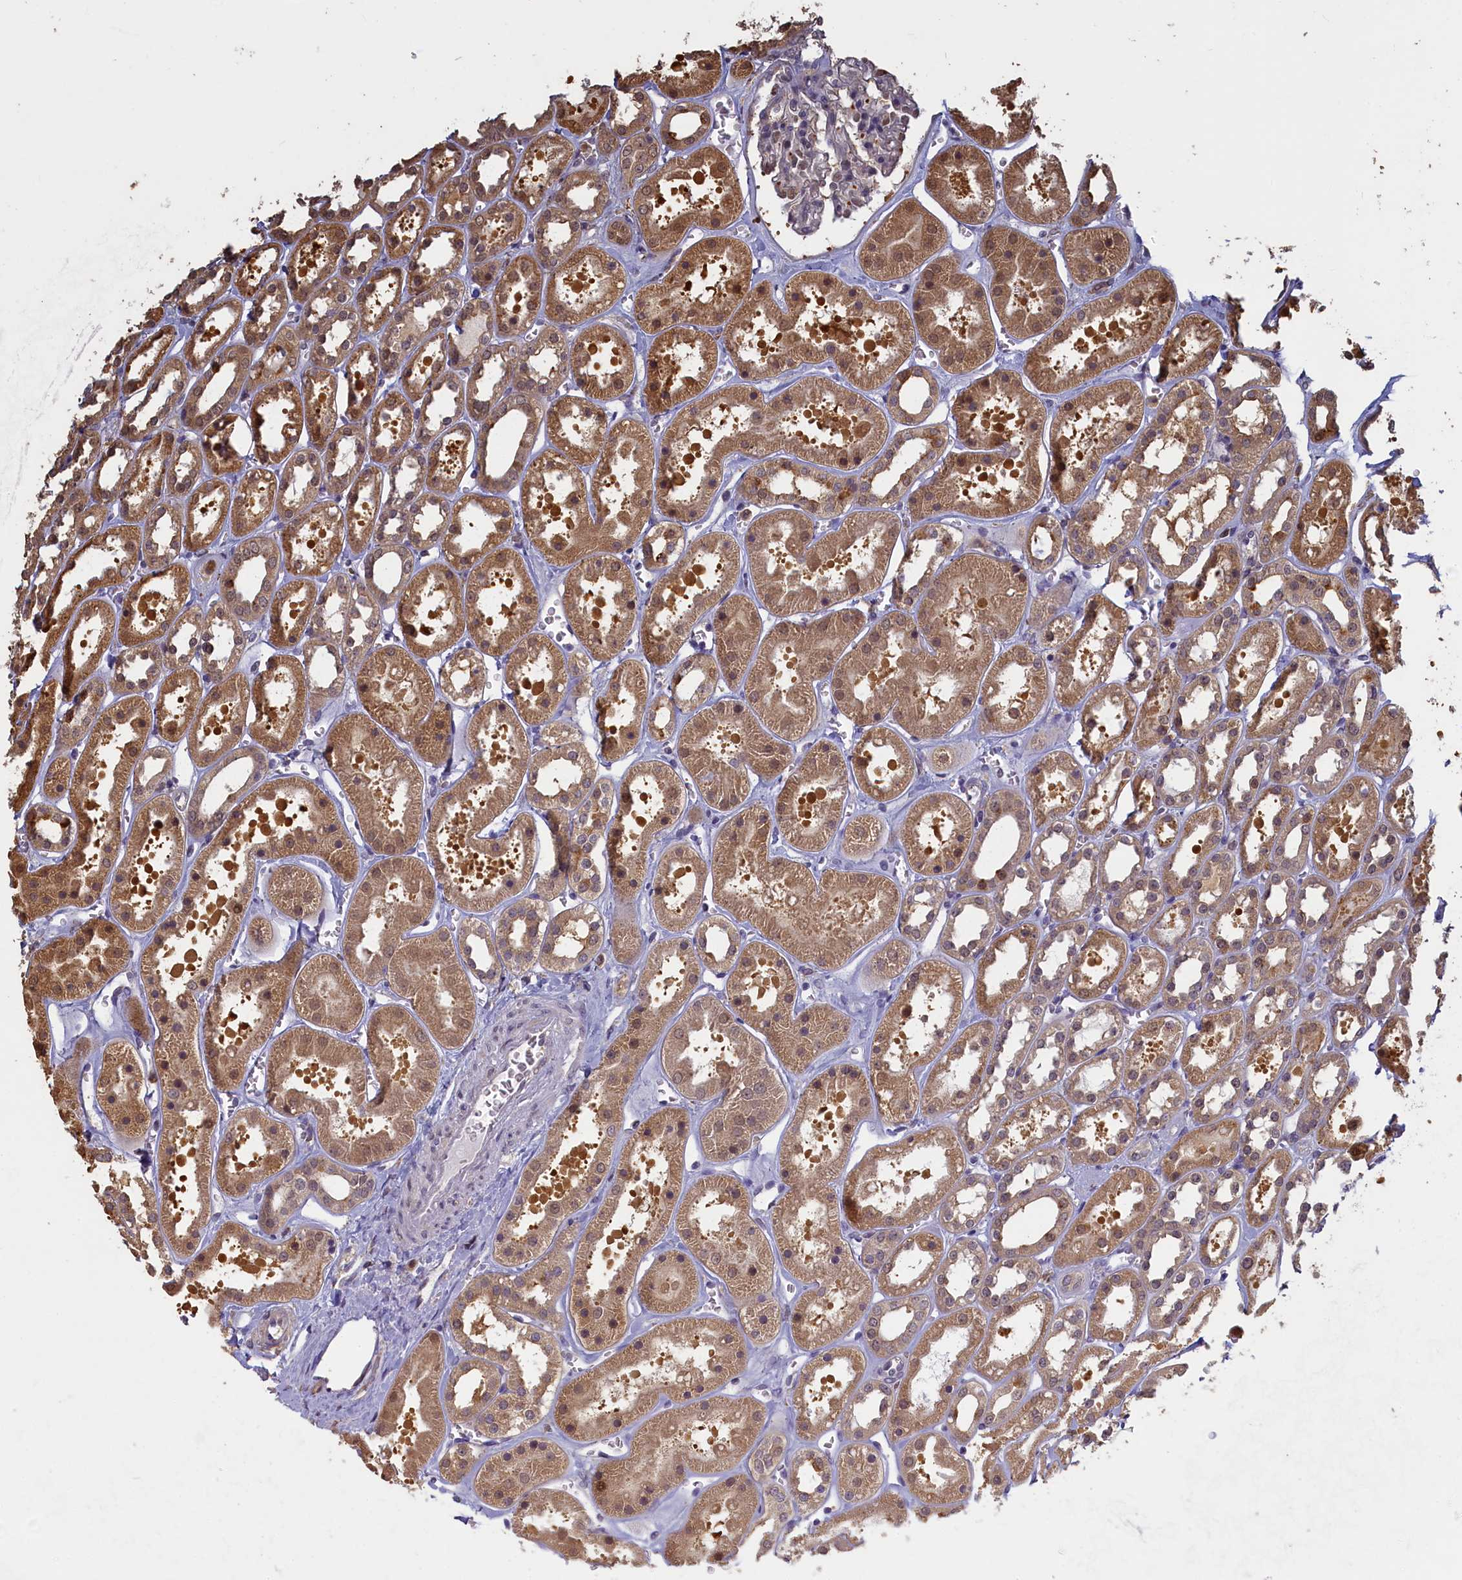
{"staining": {"intensity": "negative", "quantity": "none", "location": "none"}, "tissue": "kidney", "cell_type": "Cells in glomeruli", "image_type": "normal", "snomed": [{"axis": "morphology", "description": "Normal tissue, NOS"}, {"axis": "topography", "description": "Kidney"}], "caption": "Immunohistochemistry histopathology image of benign kidney: kidney stained with DAB shows no significant protein positivity in cells in glomeruli.", "gene": "UCHL3", "patient": {"sex": "female", "age": 41}}